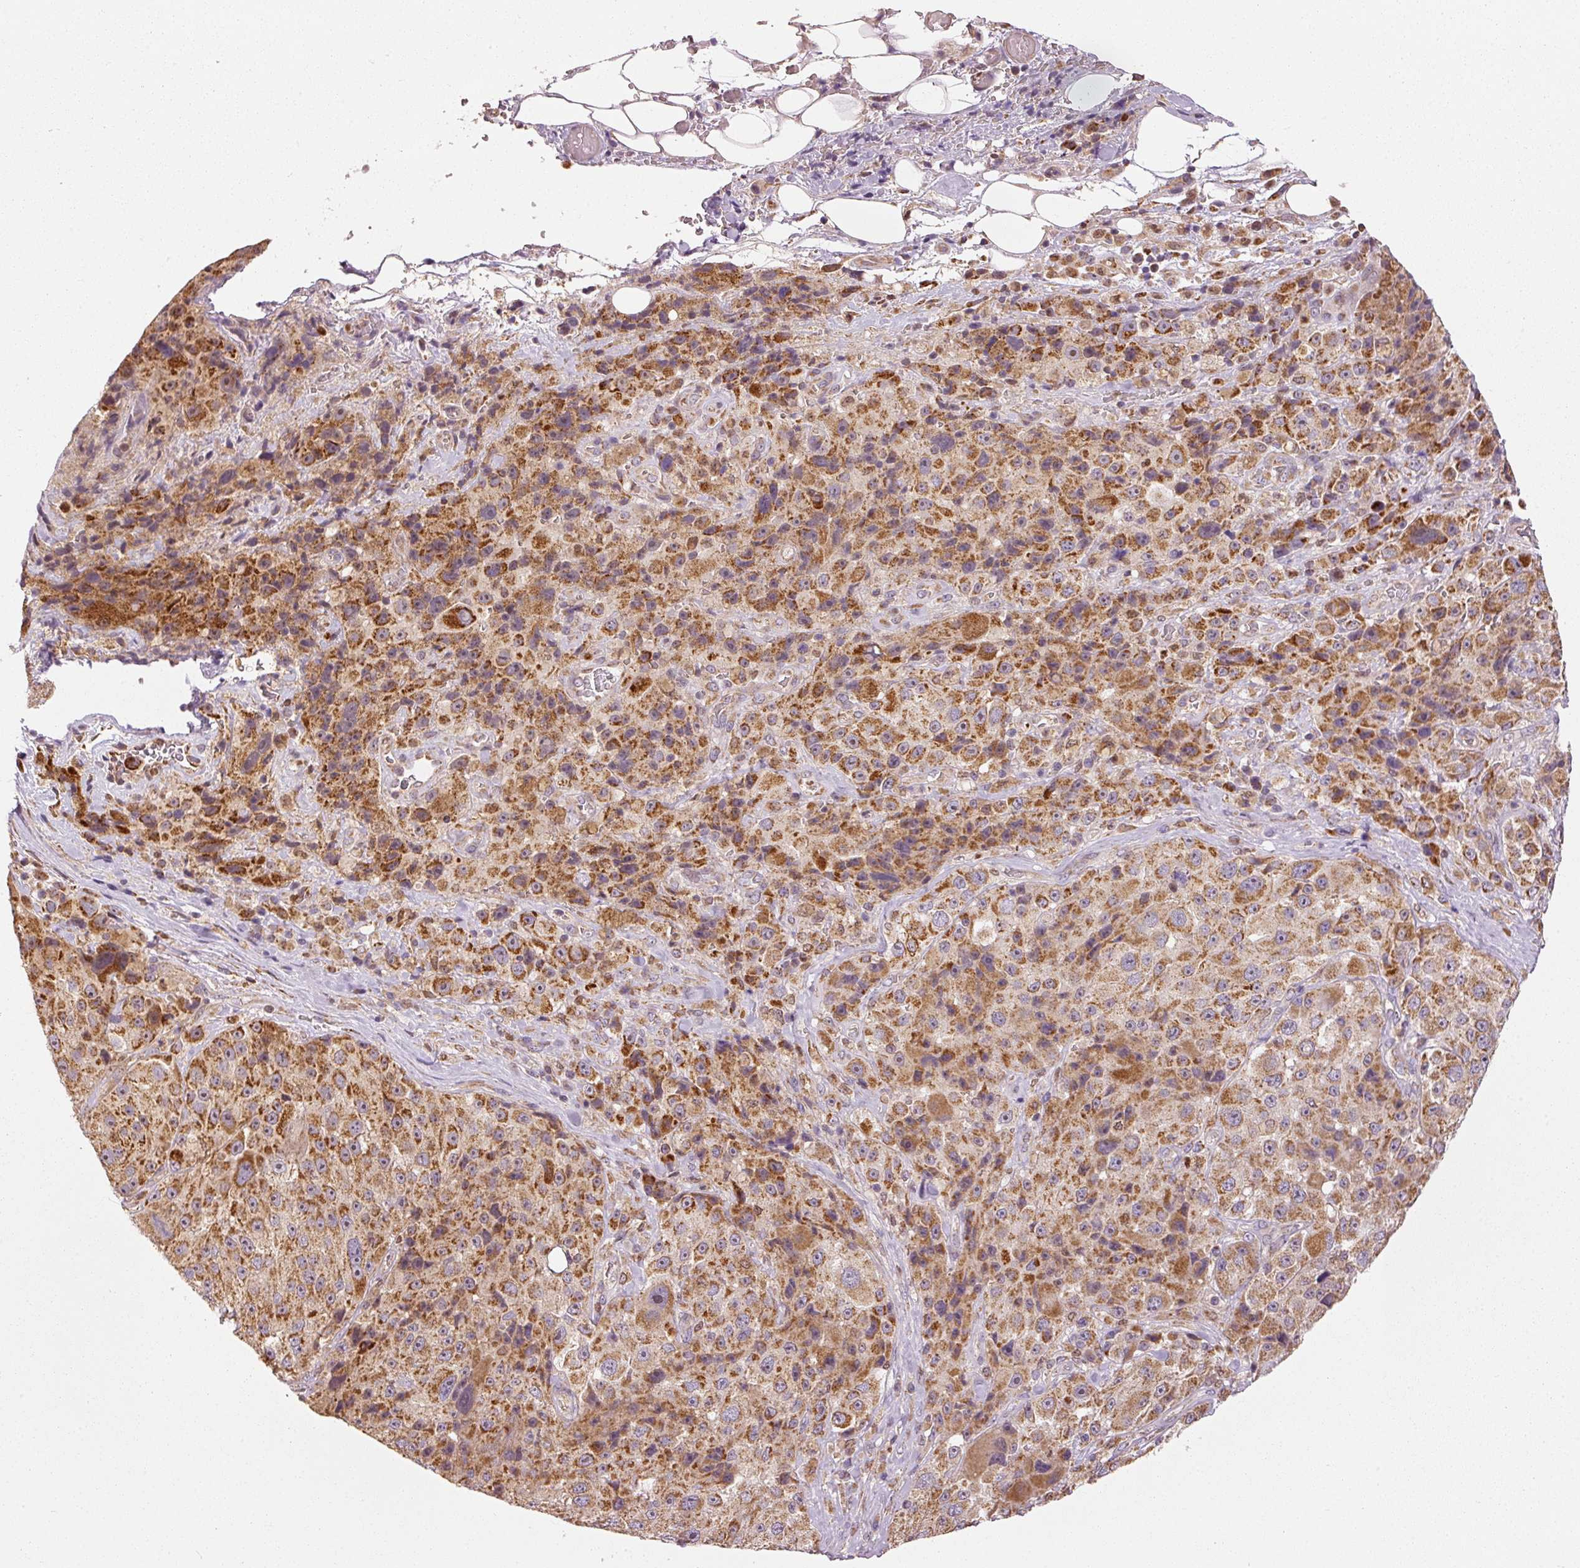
{"staining": {"intensity": "moderate", "quantity": ">75%", "location": "cytoplasmic/membranous"}, "tissue": "melanoma", "cell_type": "Tumor cells", "image_type": "cancer", "snomed": [{"axis": "morphology", "description": "Malignant melanoma, Metastatic site"}, {"axis": "topography", "description": "Lymph node"}], "caption": "Human malignant melanoma (metastatic site) stained for a protein (brown) exhibits moderate cytoplasmic/membranous positive staining in about >75% of tumor cells.", "gene": "MTHFD1L", "patient": {"sex": "male", "age": 62}}